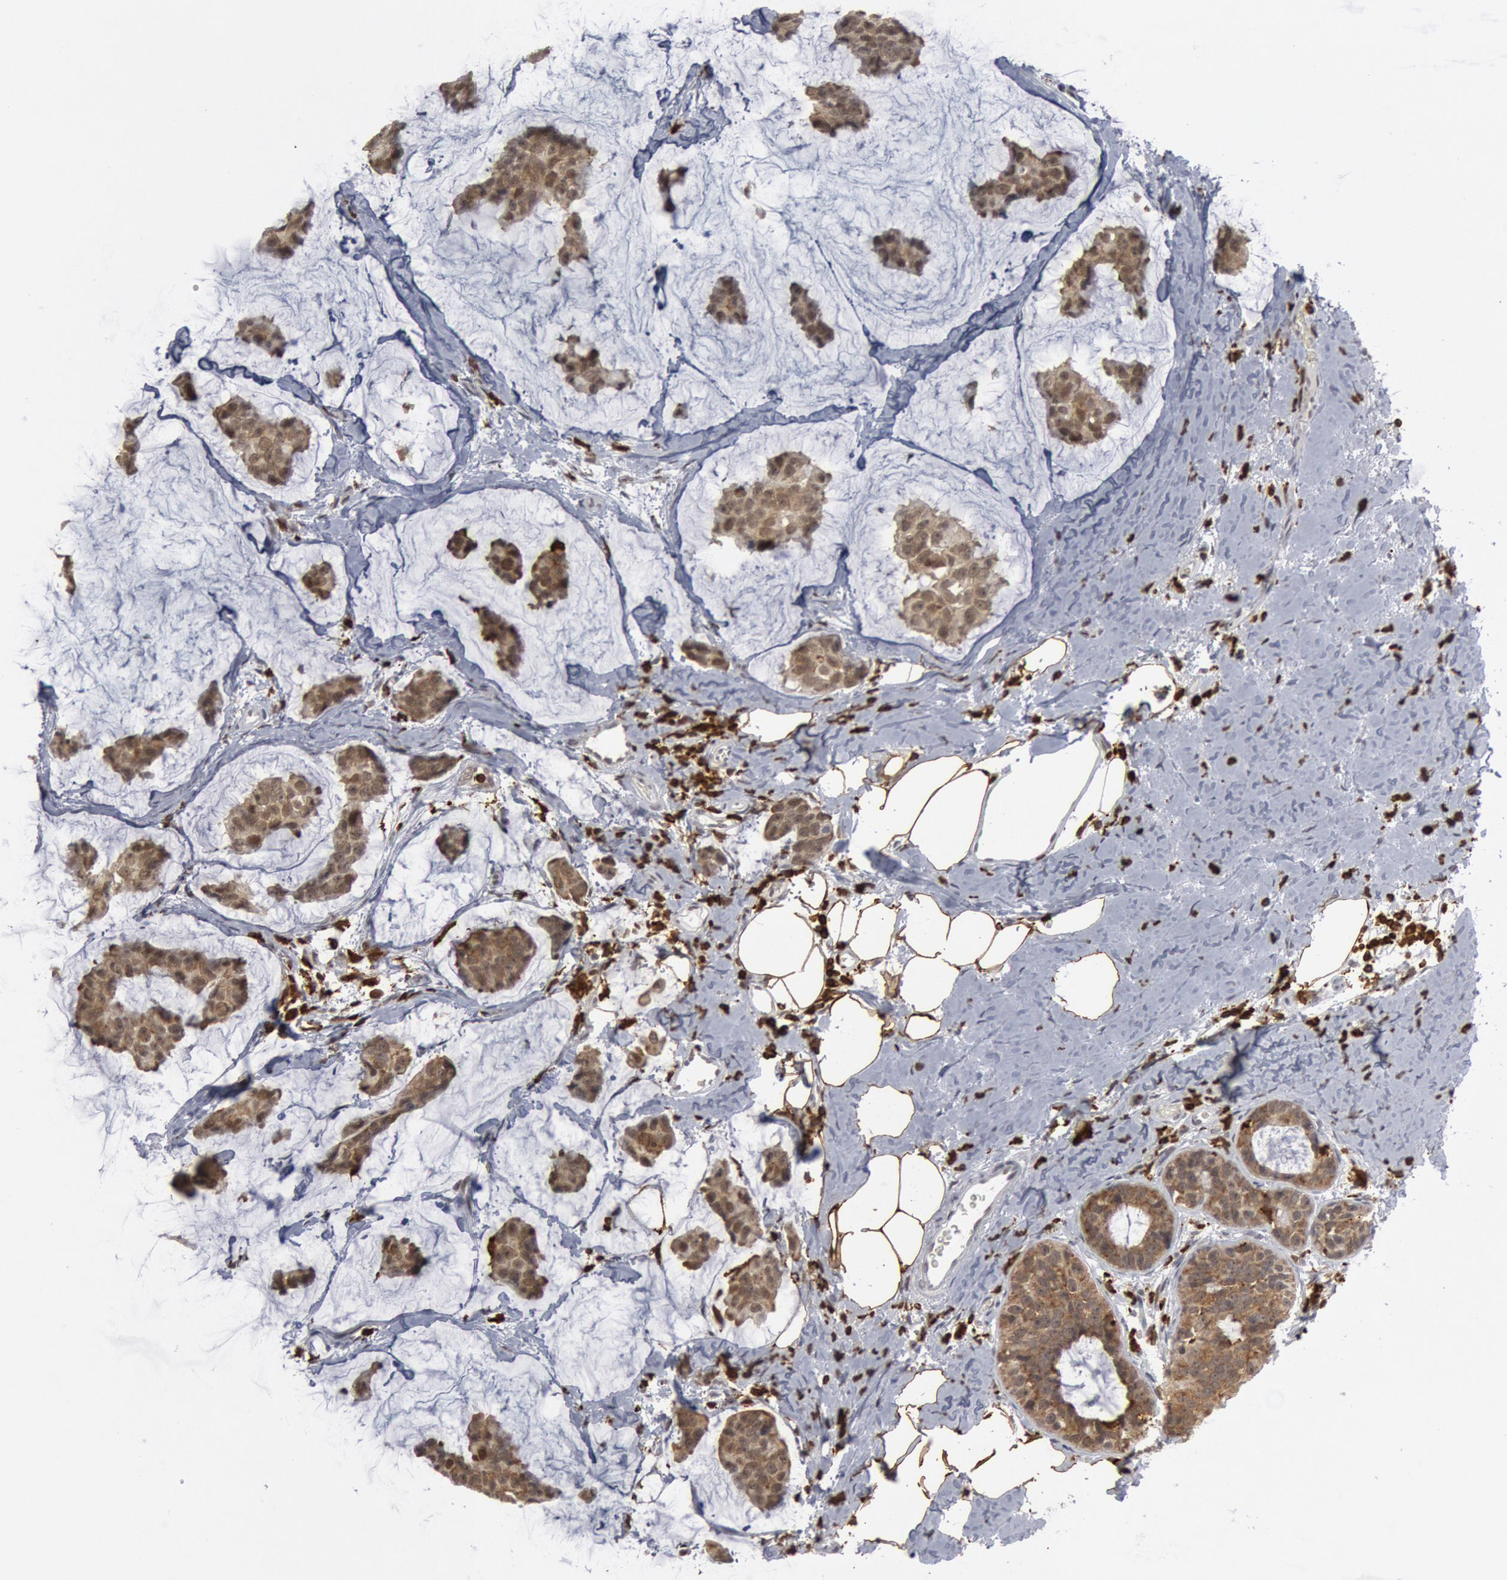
{"staining": {"intensity": "moderate", "quantity": ">75%", "location": "cytoplasmic/membranous,nuclear"}, "tissue": "breast cancer", "cell_type": "Tumor cells", "image_type": "cancer", "snomed": [{"axis": "morphology", "description": "Normal tissue, NOS"}, {"axis": "morphology", "description": "Duct carcinoma"}, {"axis": "topography", "description": "Breast"}], "caption": "Tumor cells reveal medium levels of moderate cytoplasmic/membranous and nuclear positivity in approximately >75% of cells in human breast cancer (infiltrating ductal carcinoma).", "gene": "PTPN6", "patient": {"sex": "female", "age": 50}}